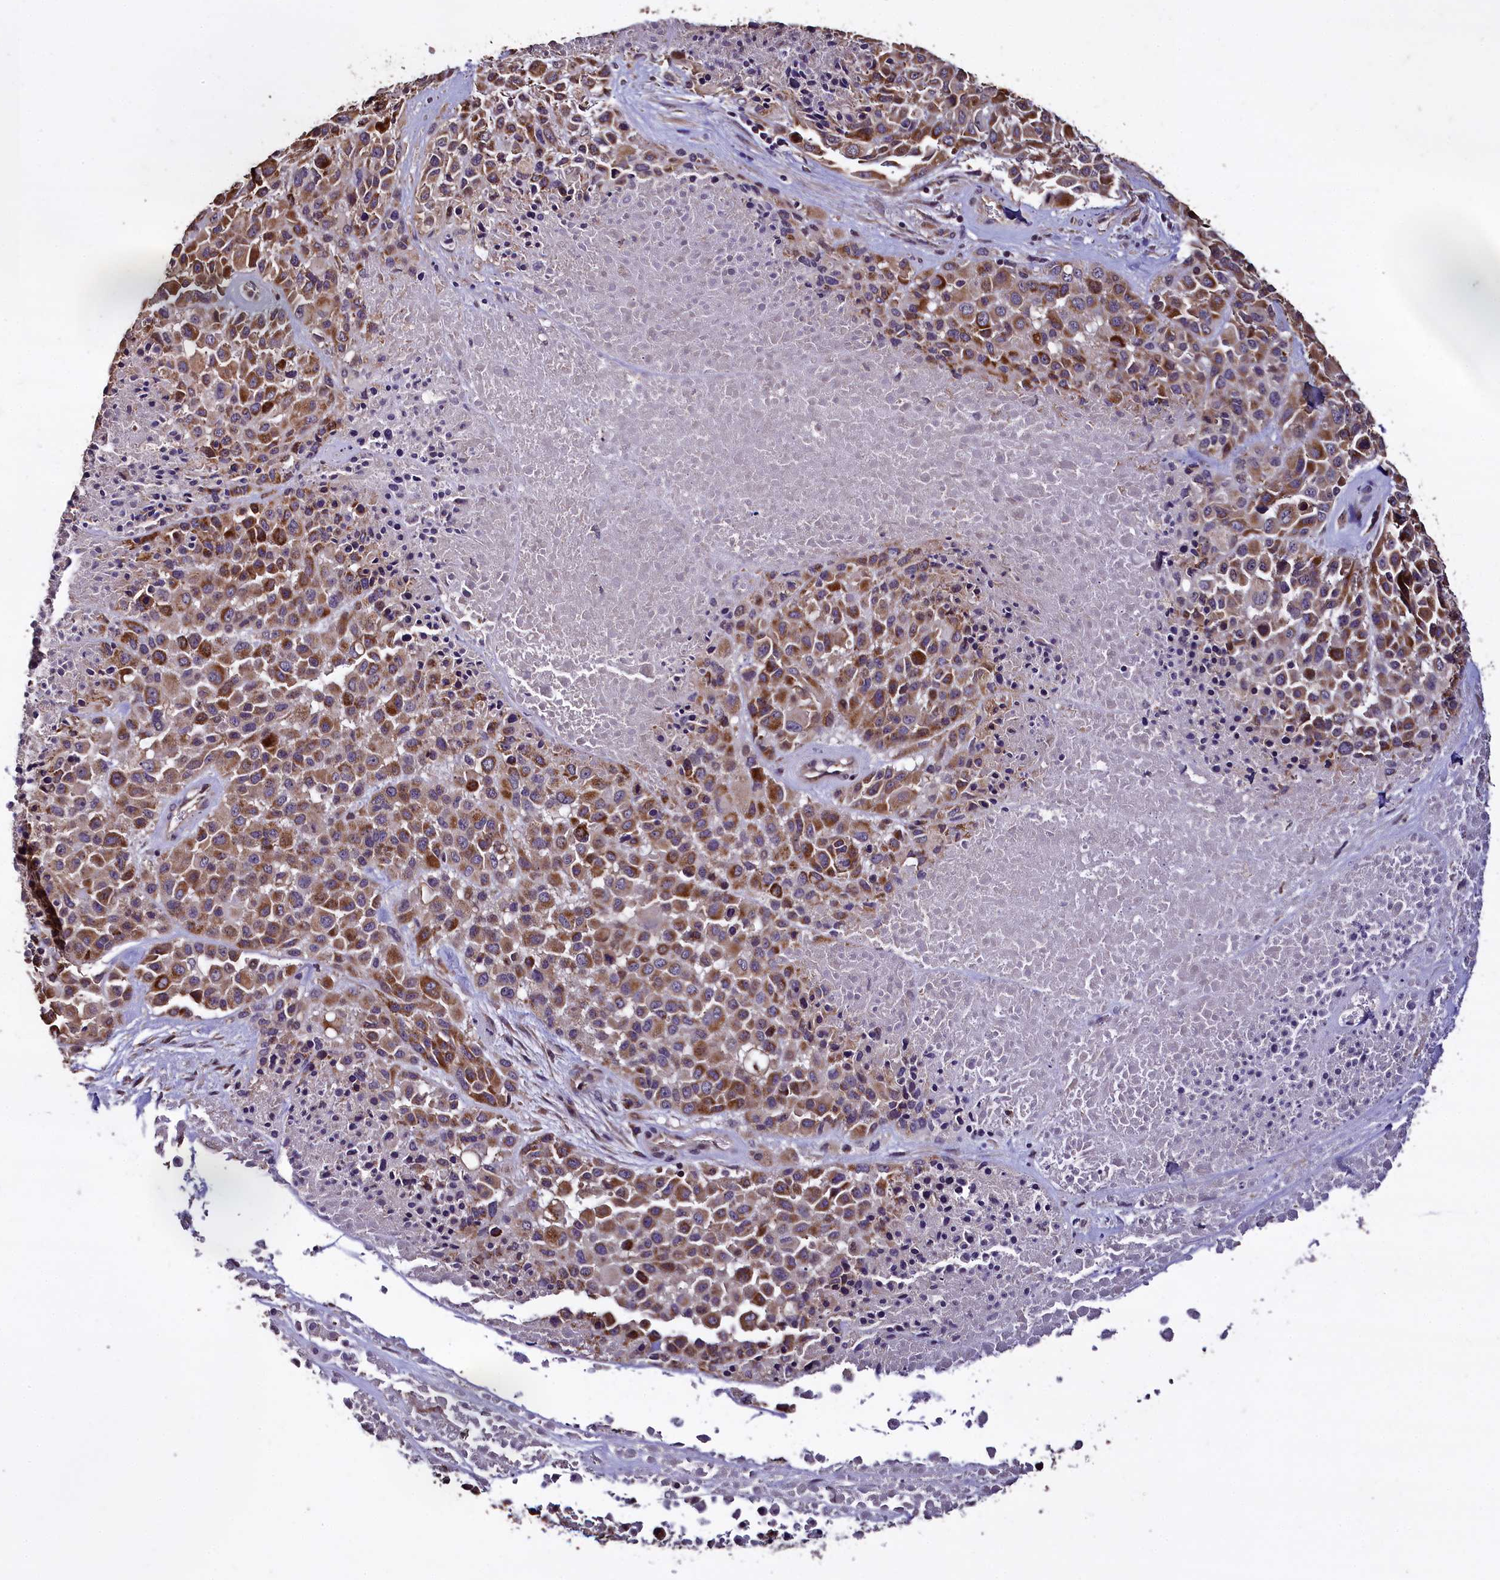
{"staining": {"intensity": "strong", "quantity": ">75%", "location": "cytoplasmic/membranous"}, "tissue": "melanoma", "cell_type": "Tumor cells", "image_type": "cancer", "snomed": [{"axis": "morphology", "description": "Malignant melanoma, Metastatic site"}, {"axis": "topography", "description": "Skin"}], "caption": "IHC (DAB (3,3'-diaminobenzidine)) staining of human malignant melanoma (metastatic site) shows strong cytoplasmic/membranous protein expression in approximately >75% of tumor cells.", "gene": "COQ9", "patient": {"sex": "female", "age": 81}}